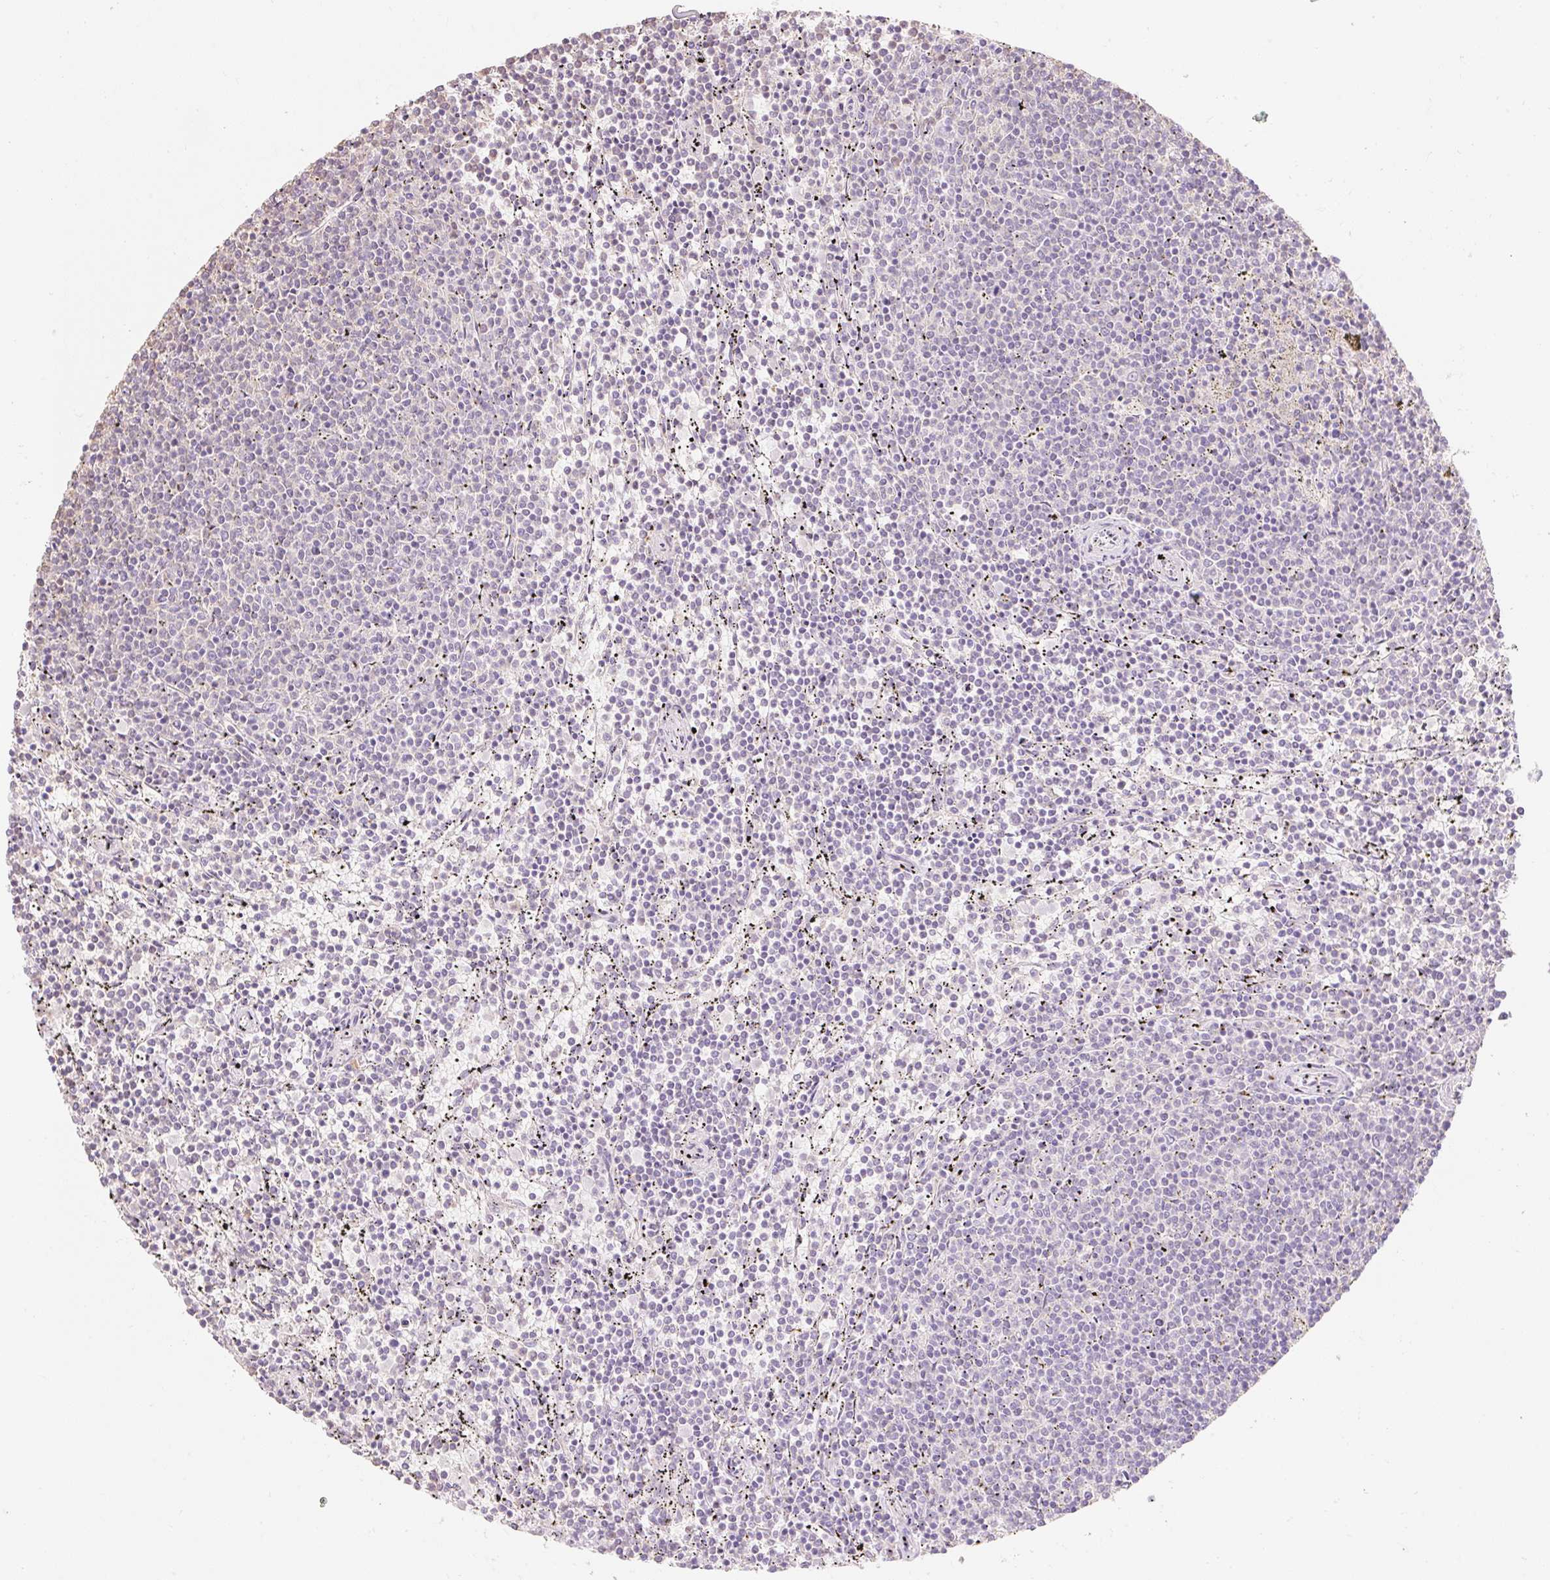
{"staining": {"intensity": "negative", "quantity": "none", "location": "none"}, "tissue": "lymphoma", "cell_type": "Tumor cells", "image_type": "cancer", "snomed": [{"axis": "morphology", "description": "Malignant lymphoma, non-Hodgkin's type, Low grade"}, {"axis": "topography", "description": "Spleen"}], "caption": "A micrograph of human lymphoma is negative for staining in tumor cells. Nuclei are stained in blue.", "gene": "DHX35", "patient": {"sex": "female", "age": 50}}